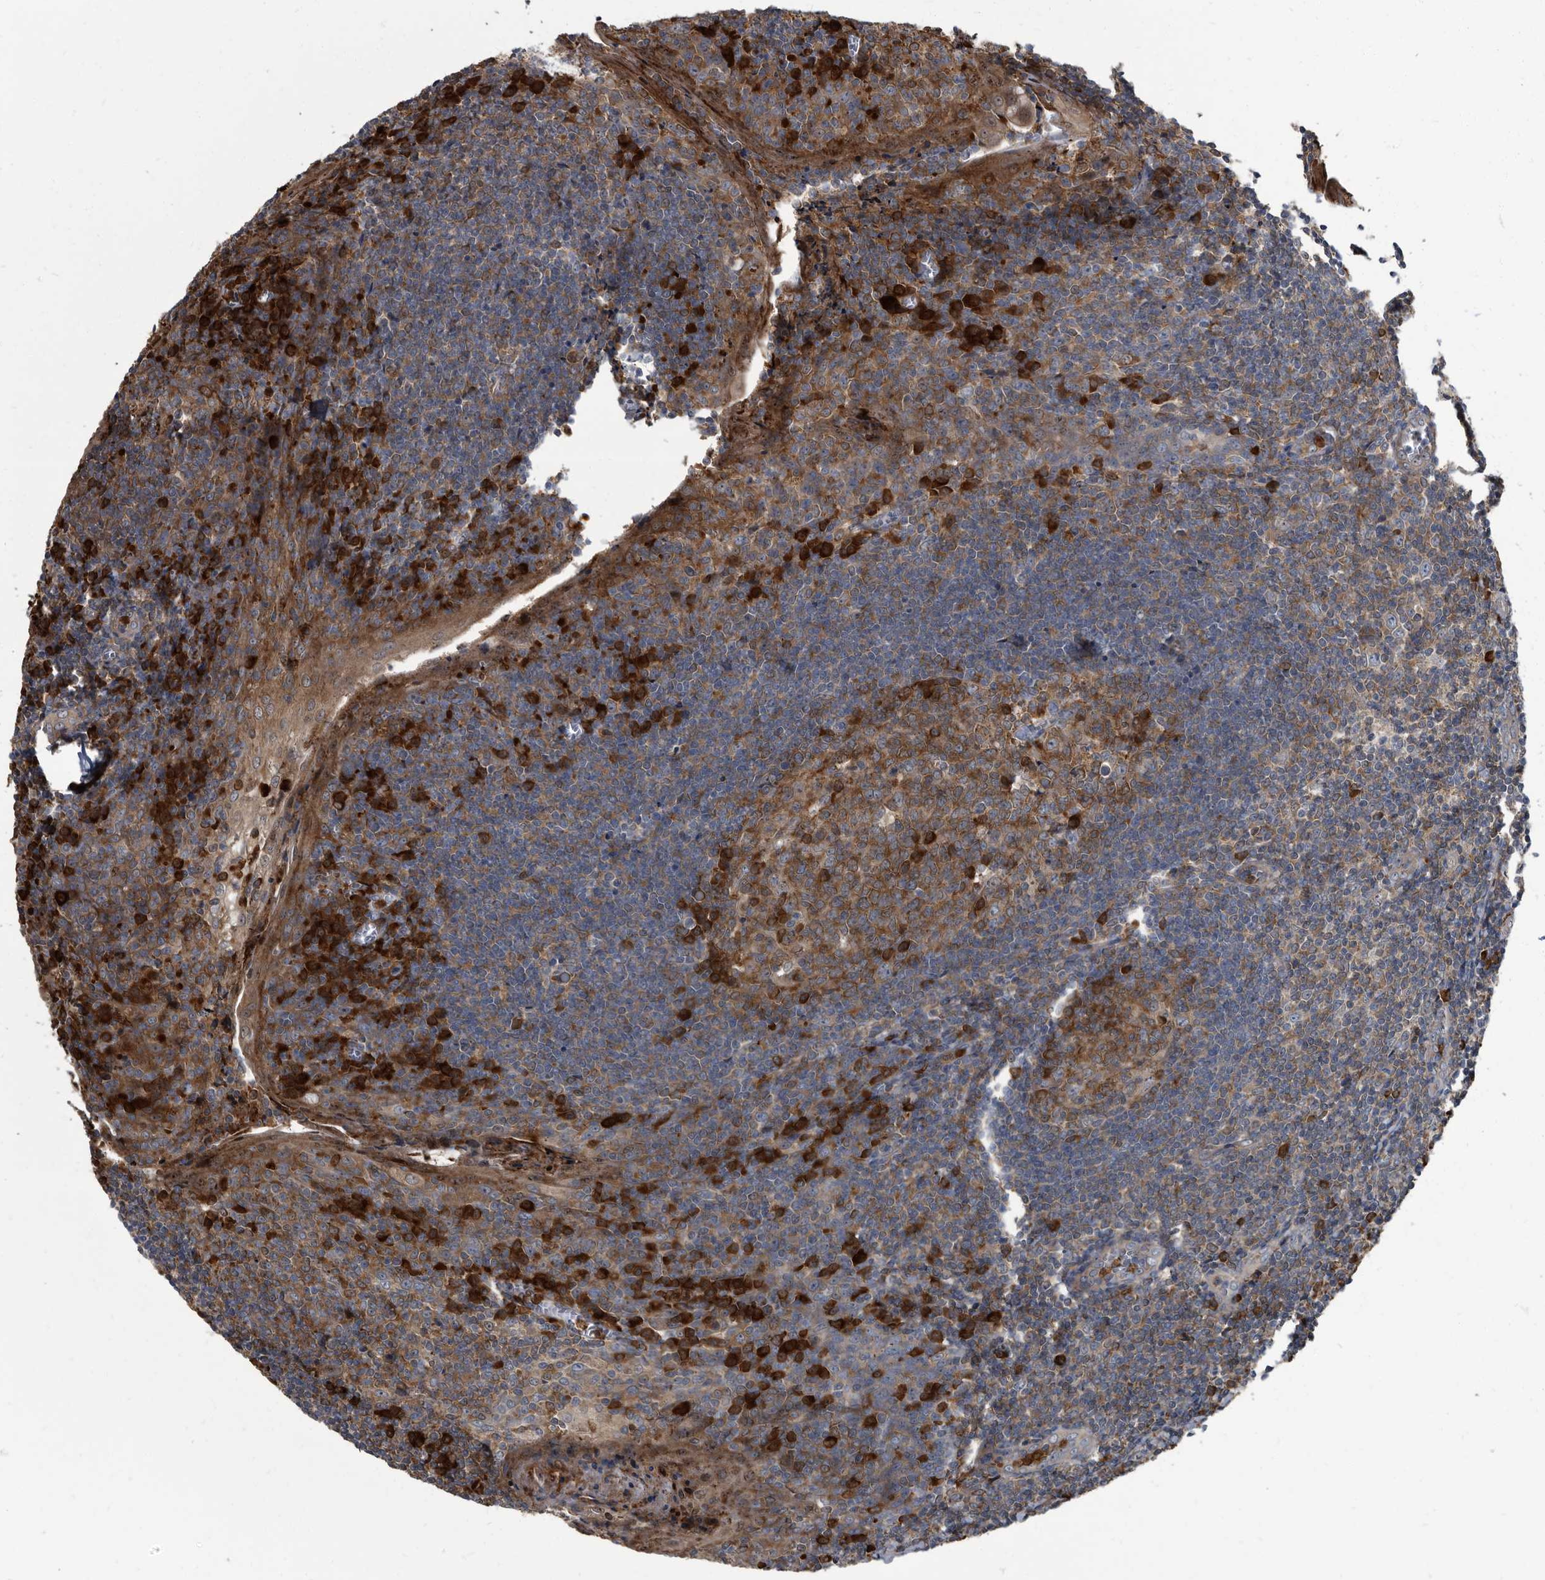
{"staining": {"intensity": "strong", "quantity": "25%-75%", "location": "cytoplasmic/membranous"}, "tissue": "tonsil", "cell_type": "Germinal center cells", "image_type": "normal", "snomed": [{"axis": "morphology", "description": "Normal tissue, NOS"}, {"axis": "topography", "description": "Tonsil"}], "caption": "This photomicrograph displays normal tonsil stained with immunohistochemistry to label a protein in brown. The cytoplasmic/membranous of germinal center cells show strong positivity for the protein. Nuclei are counter-stained blue.", "gene": "CDV3", "patient": {"sex": "male", "age": 27}}